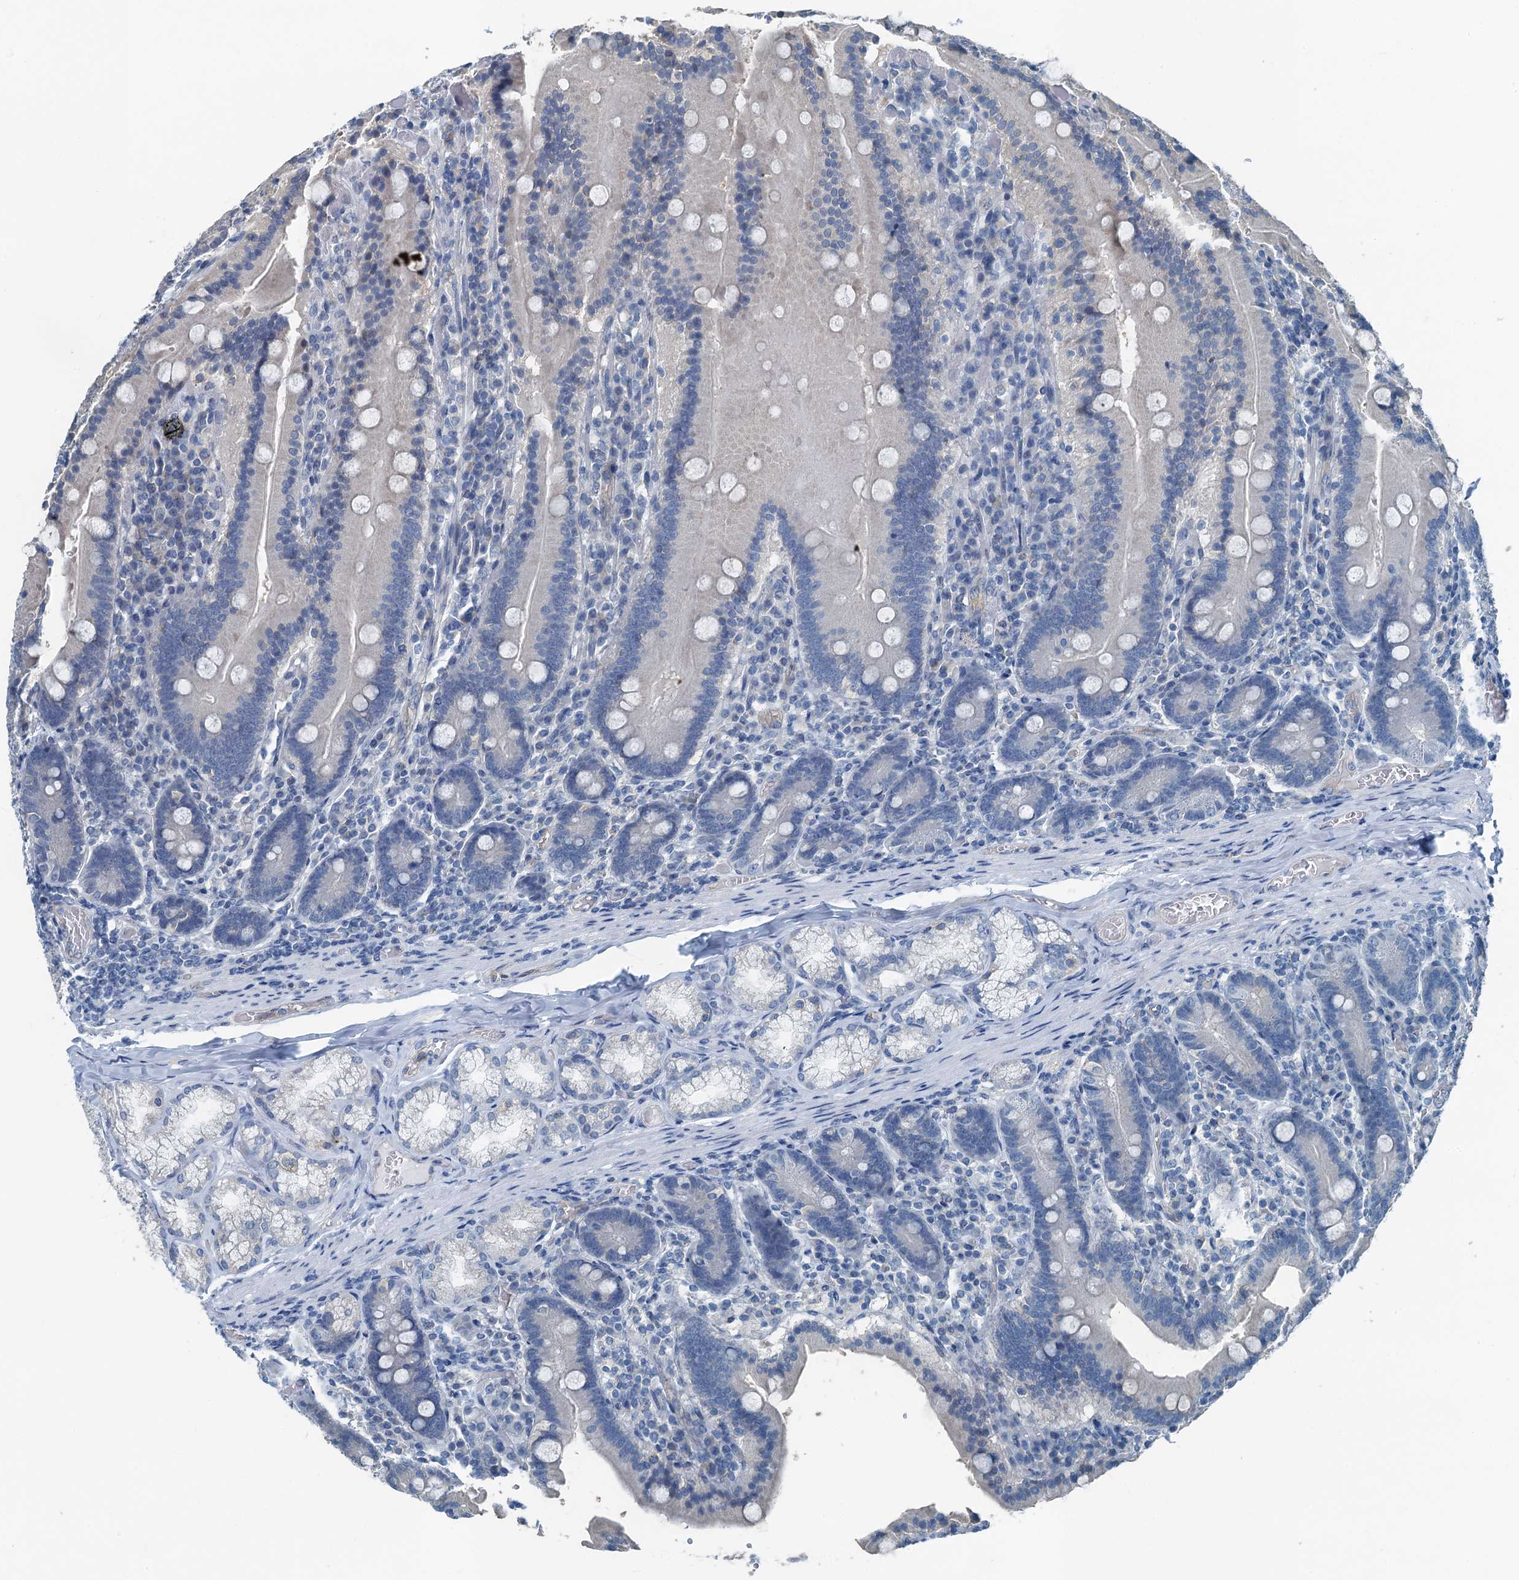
{"staining": {"intensity": "negative", "quantity": "none", "location": "none"}, "tissue": "duodenum", "cell_type": "Glandular cells", "image_type": "normal", "snomed": [{"axis": "morphology", "description": "Normal tissue, NOS"}, {"axis": "topography", "description": "Duodenum"}], "caption": "Immunohistochemistry (IHC) of unremarkable duodenum exhibits no staining in glandular cells.", "gene": "GFOD2", "patient": {"sex": "female", "age": 62}}